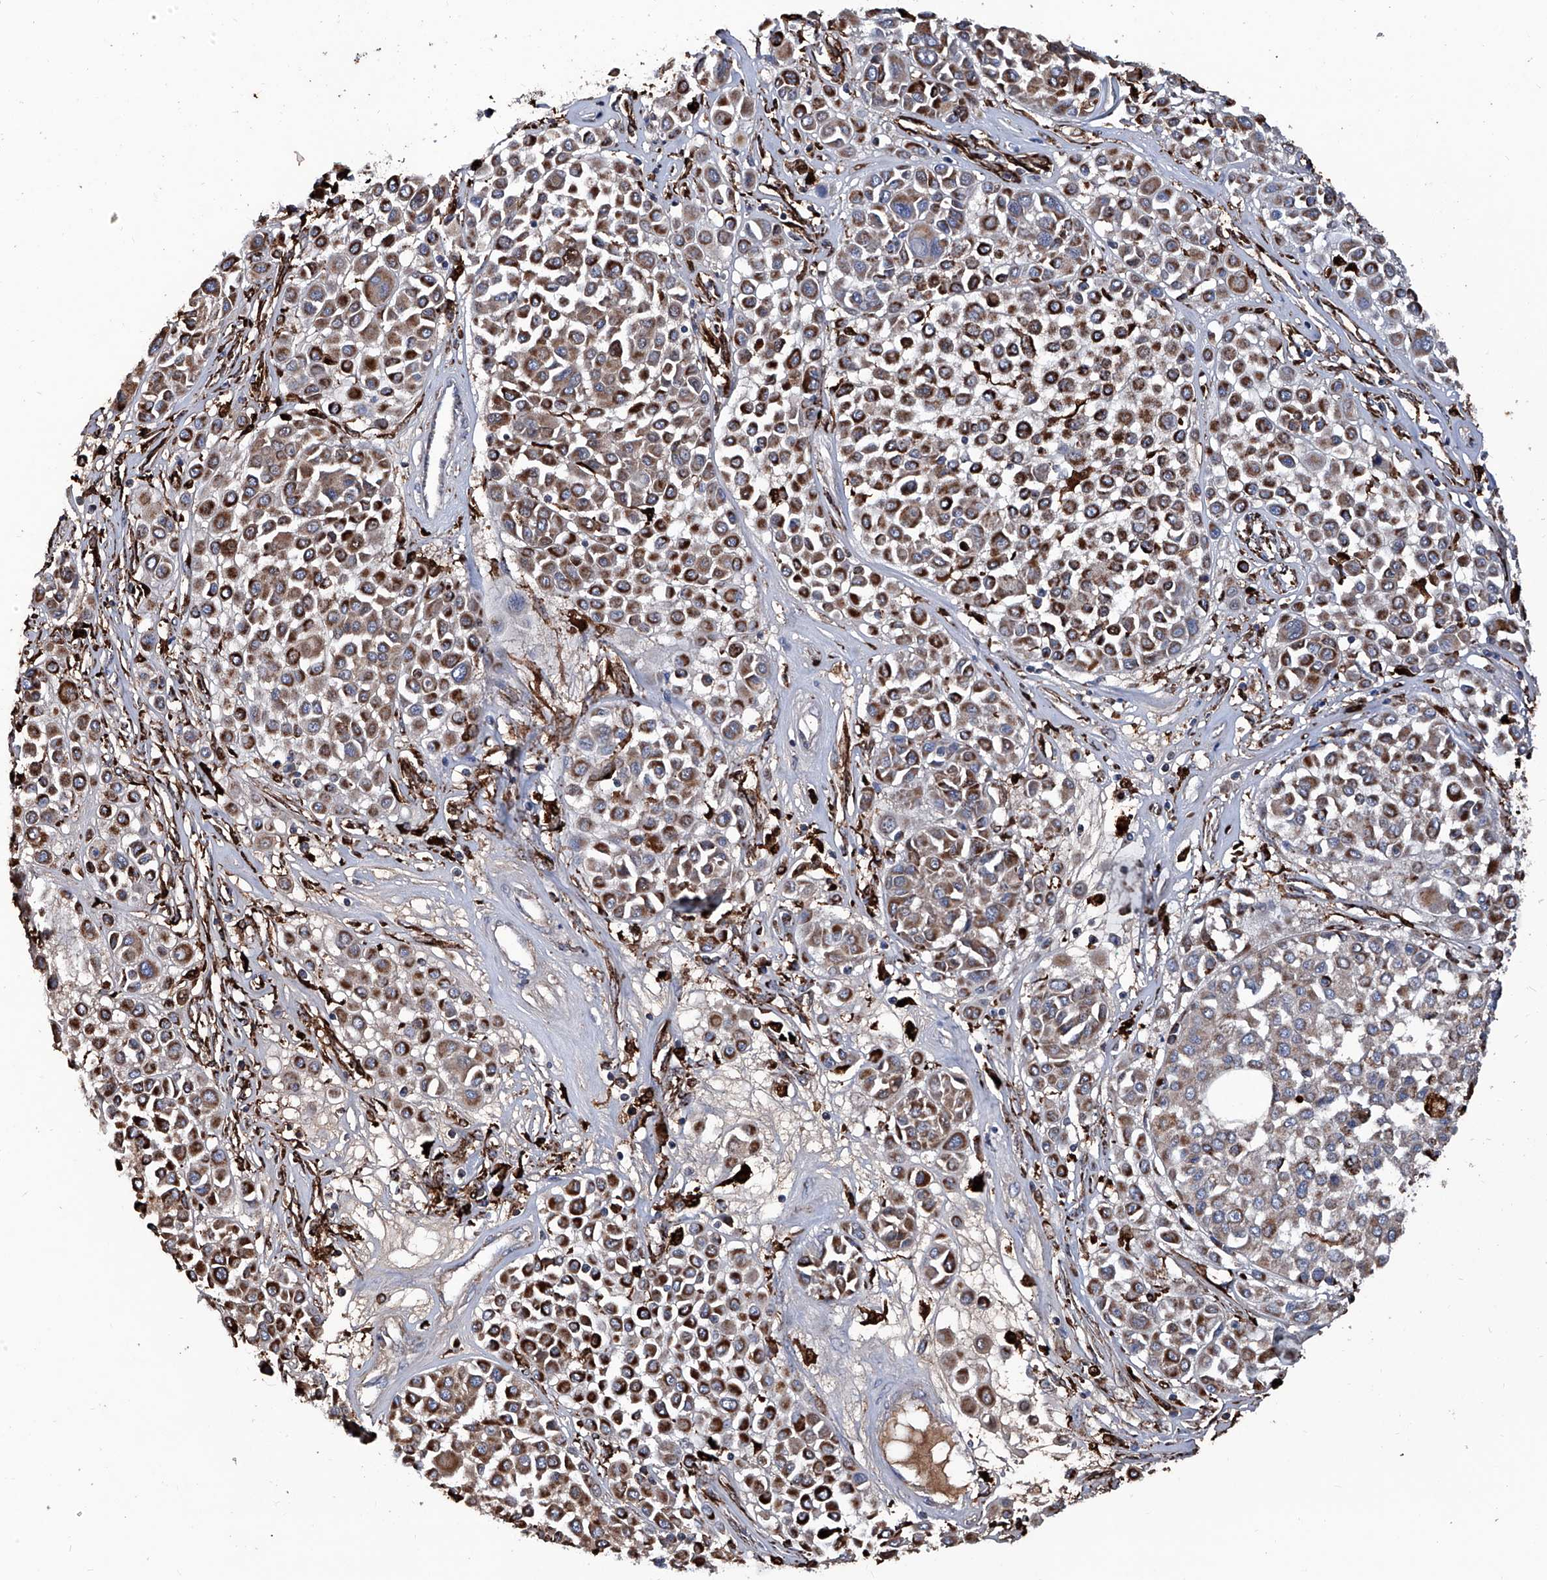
{"staining": {"intensity": "strong", "quantity": ">75%", "location": "cytoplasmic/membranous"}, "tissue": "melanoma", "cell_type": "Tumor cells", "image_type": "cancer", "snomed": [{"axis": "morphology", "description": "Malignant melanoma, Metastatic site"}, {"axis": "topography", "description": "Soft tissue"}], "caption": "Protein analysis of melanoma tissue reveals strong cytoplasmic/membranous positivity in approximately >75% of tumor cells.", "gene": "NHS", "patient": {"sex": "male", "age": 41}}